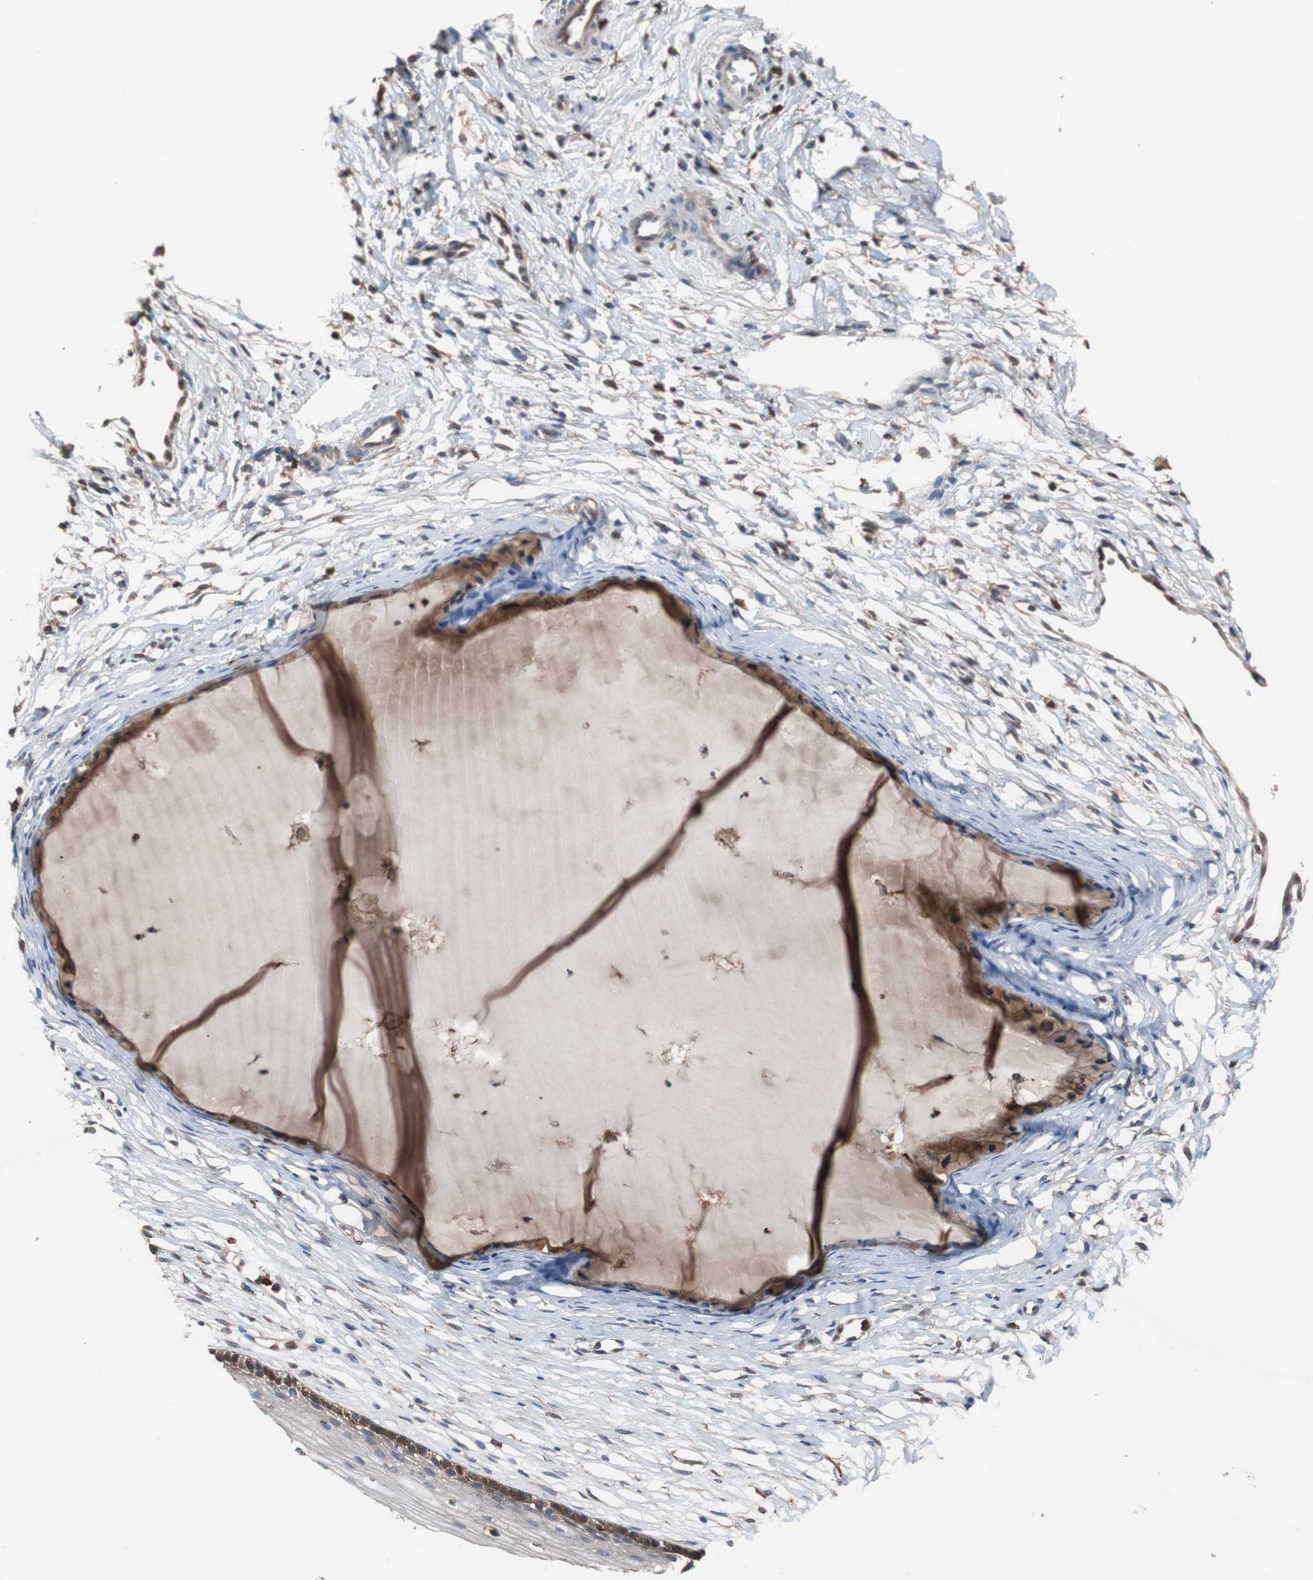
{"staining": {"intensity": "strong", "quantity": ">75%", "location": "cytoplasmic/membranous,nuclear"}, "tissue": "cervix", "cell_type": "Glandular cells", "image_type": "normal", "snomed": [{"axis": "morphology", "description": "Normal tissue, NOS"}, {"axis": "topography", "description": "Cervix"}], "caption": "Immunohistochemistry (DAB (3,3'-diaminobenzidine)) staining of benign human cervix reveals strong cytoplasmic/membranous,nuclear protein expression in approximately >75% of glandular cells.", "gene": "ANXA4", "patient": {"sex": "female", "age": 46}}